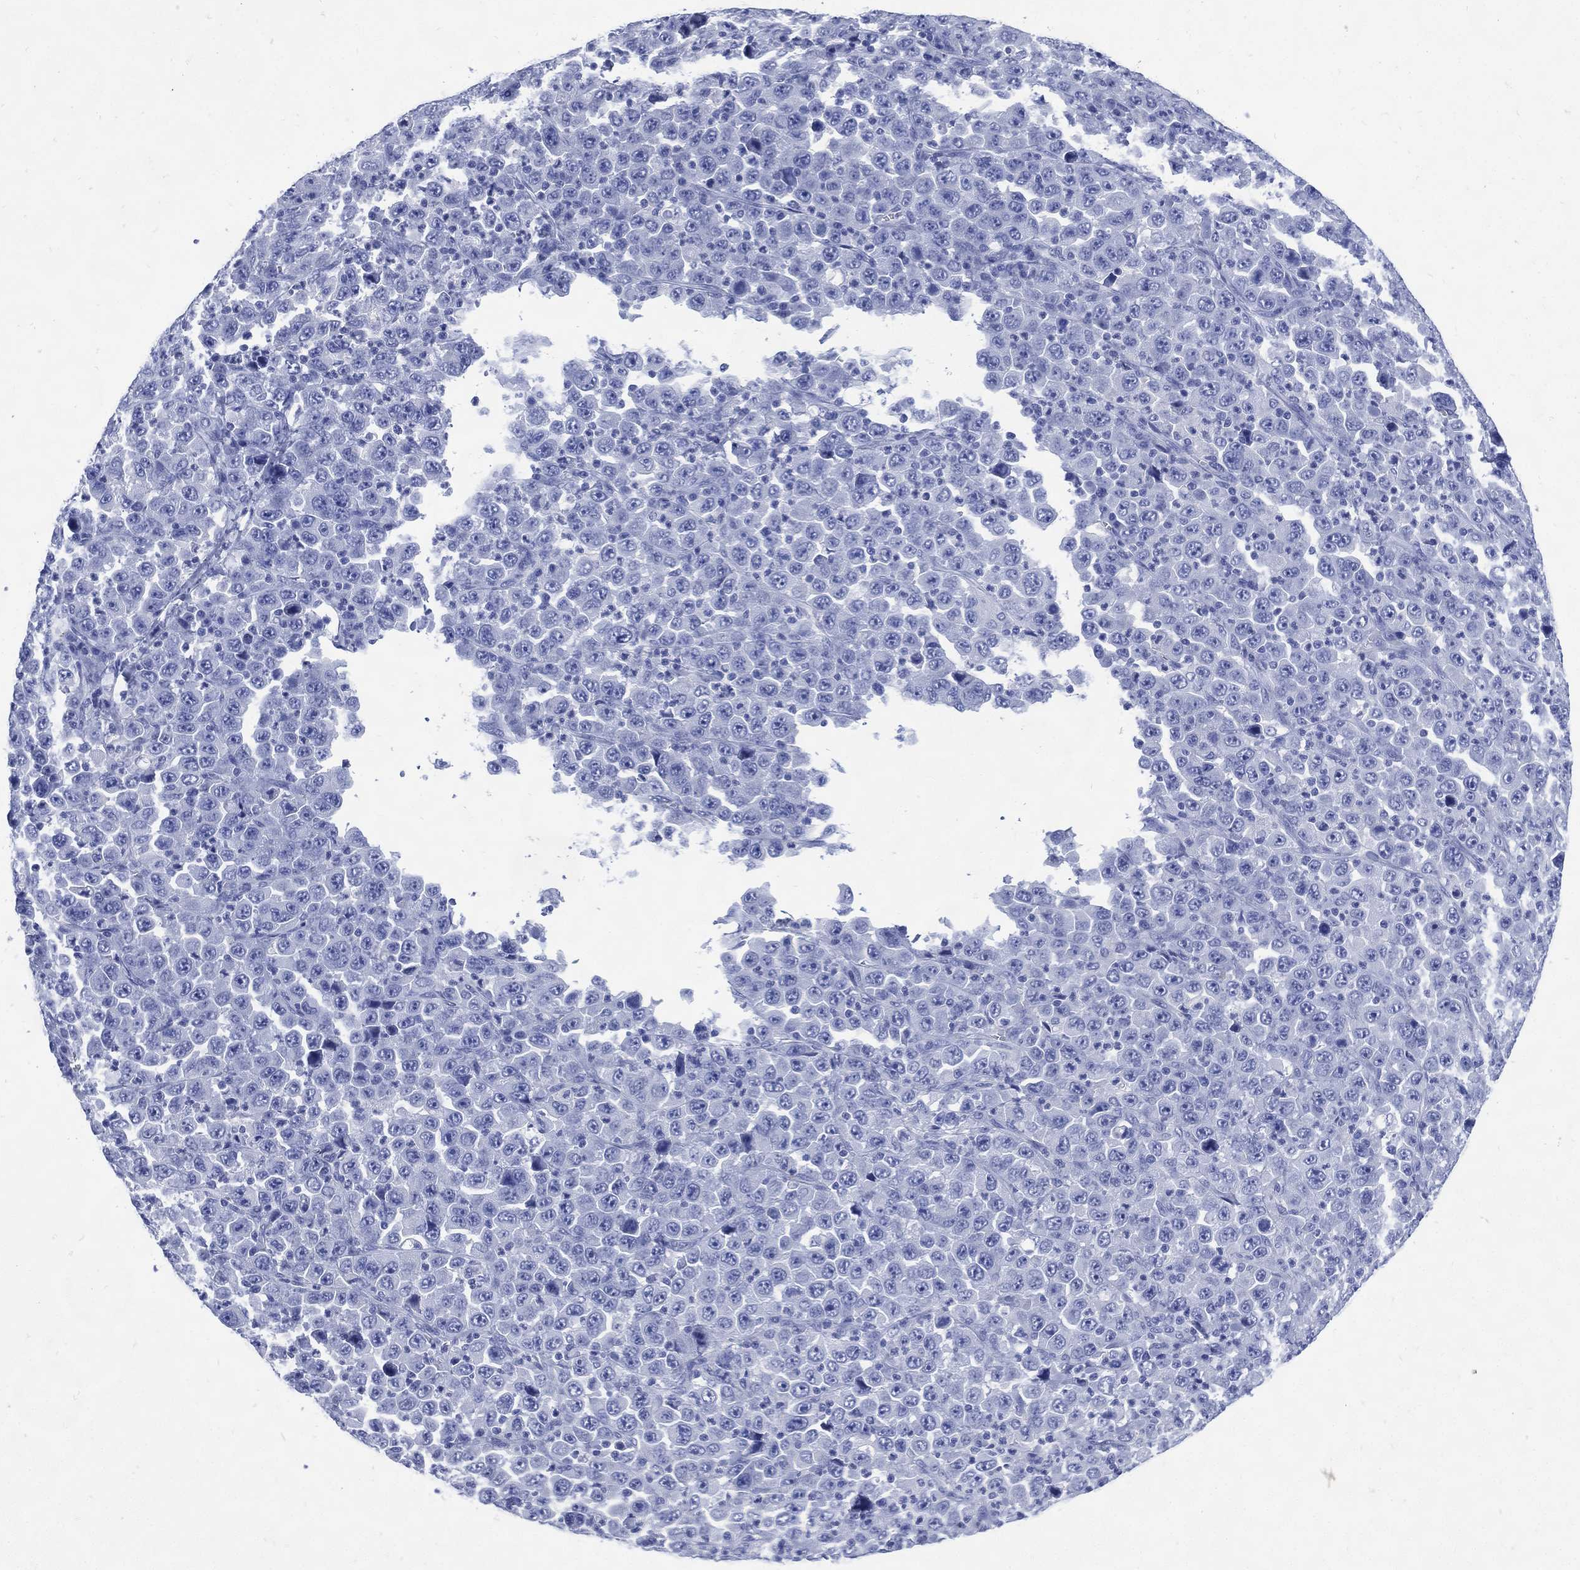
{"staining": {"intensity": "negative", "quantity": "none", "location": "none"}, "tissue": "stomach cancer", "cell_type": "Tumor cells", "image_type": "cancer", "snomed": [{"axis": "morphology", "description": "Normal tissue, NOS"}, {"axis": "morphology", "description": "Adenocarcinoma, NOS"}, {"axis": "topography", "description": "Stomach, upper"}, {"axis": "topography", "description": "Stomach"}], "caption": "Immunohistochemistry of human stomach cancer shows no expression in tumor cells.", "gene": "SHCBP1L", "patient": {"sex": "male", "age": 59}}